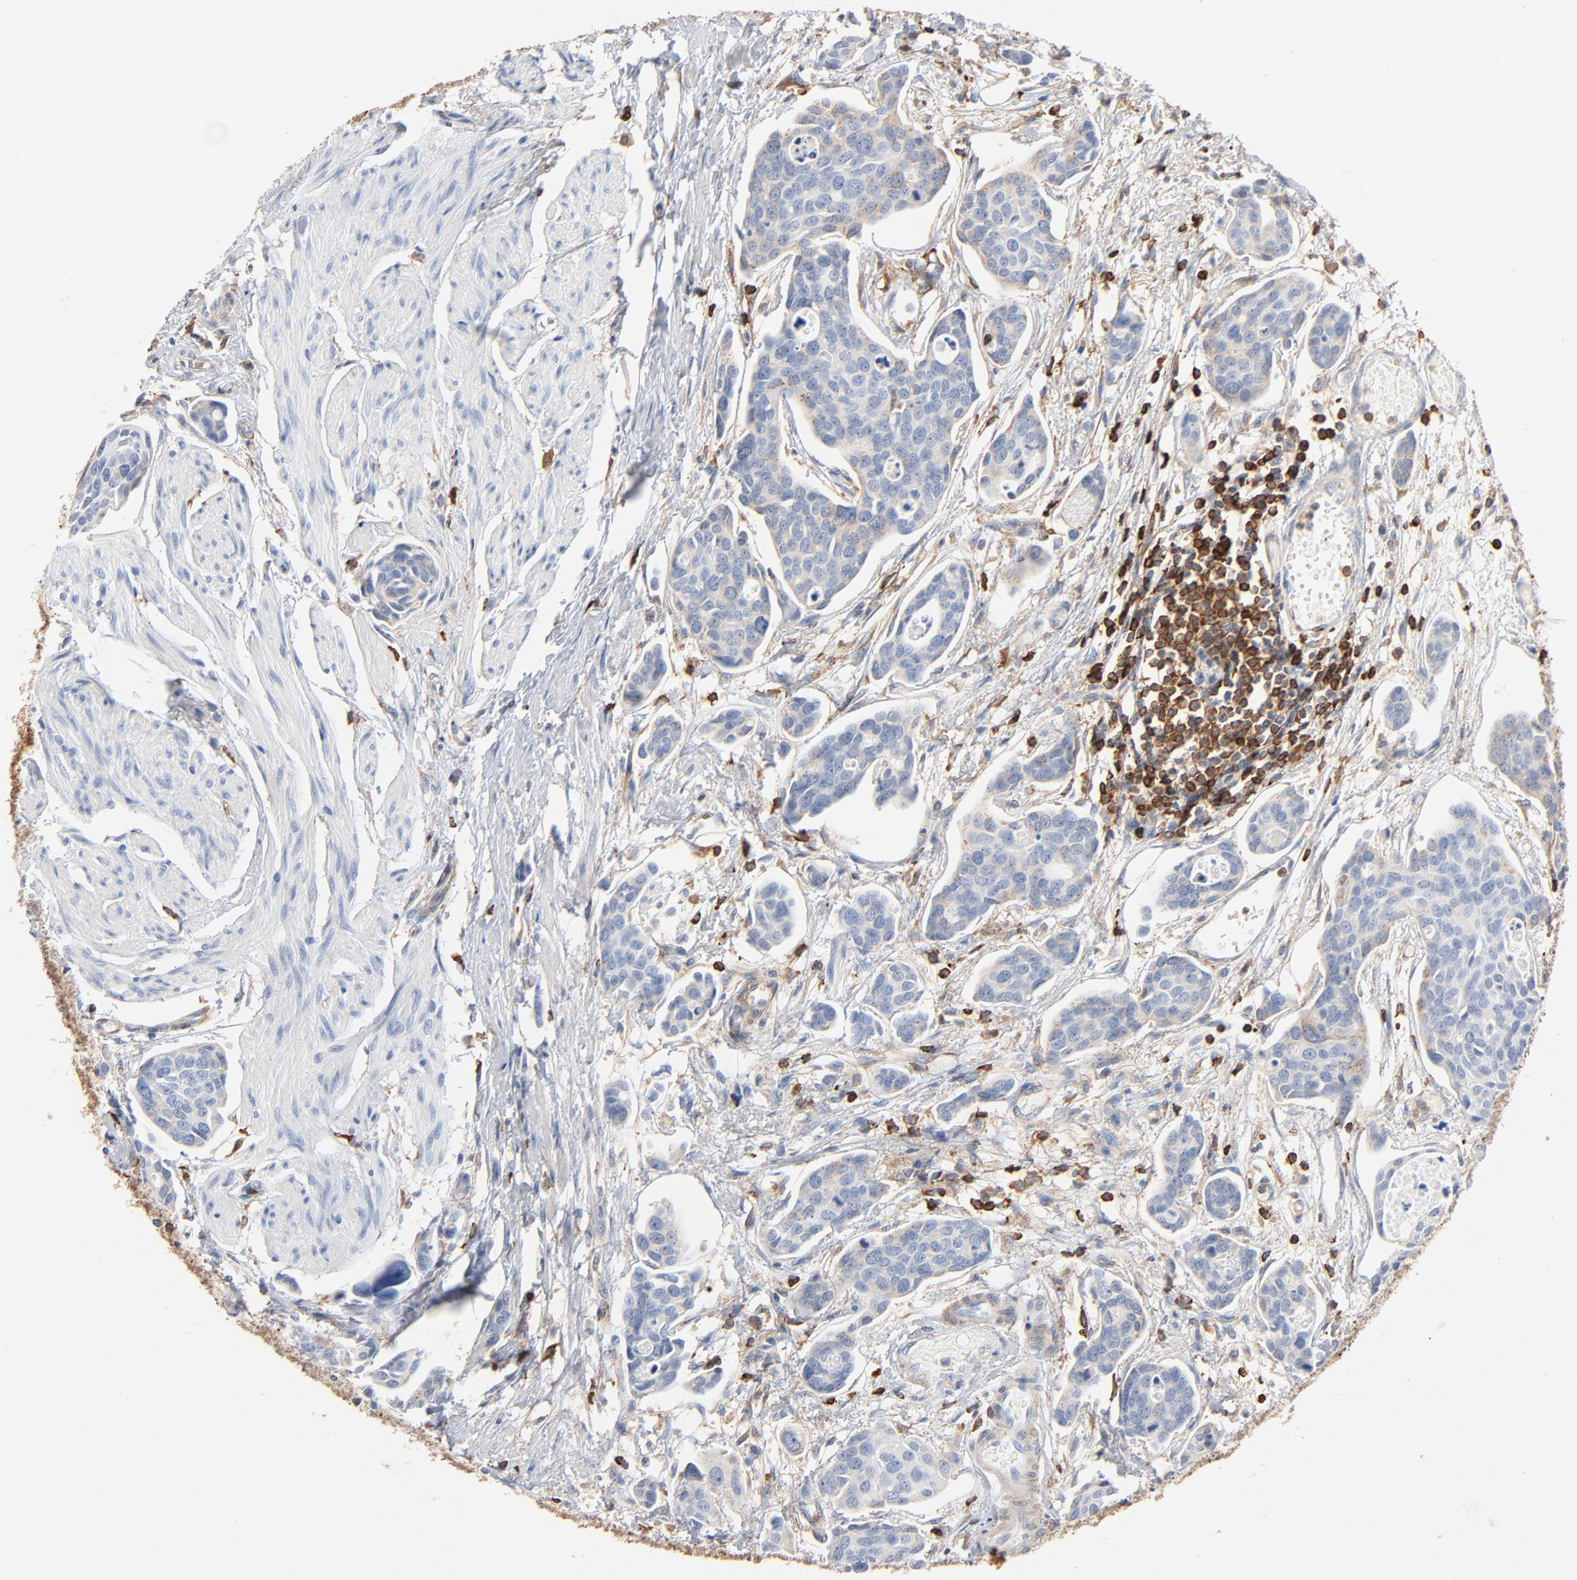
{"staining": {"intensity": "negative", "quantity": "none", "location": "none"}, "tissue": "urothelial cancer", "cell_type": "Tumor cells", "image_type": "cancer", "snomed": [{"axis": "morphology", "description": "Urothelial carcinoma, High grade"}, {"axis": "topography", "description": "Urinary bladder"}], "caption": "Immunohistochemistry image of human urothelial cancer stained for a protein (brown), which demonstrates no staining in tumor cells. Brightfield microscopy of IHC stained with DAB (brown) and hematoxylin (blue), captured at high magnification.", "gene": "SH3KBP1", "patient": {"sex": "male", "age": 78}}